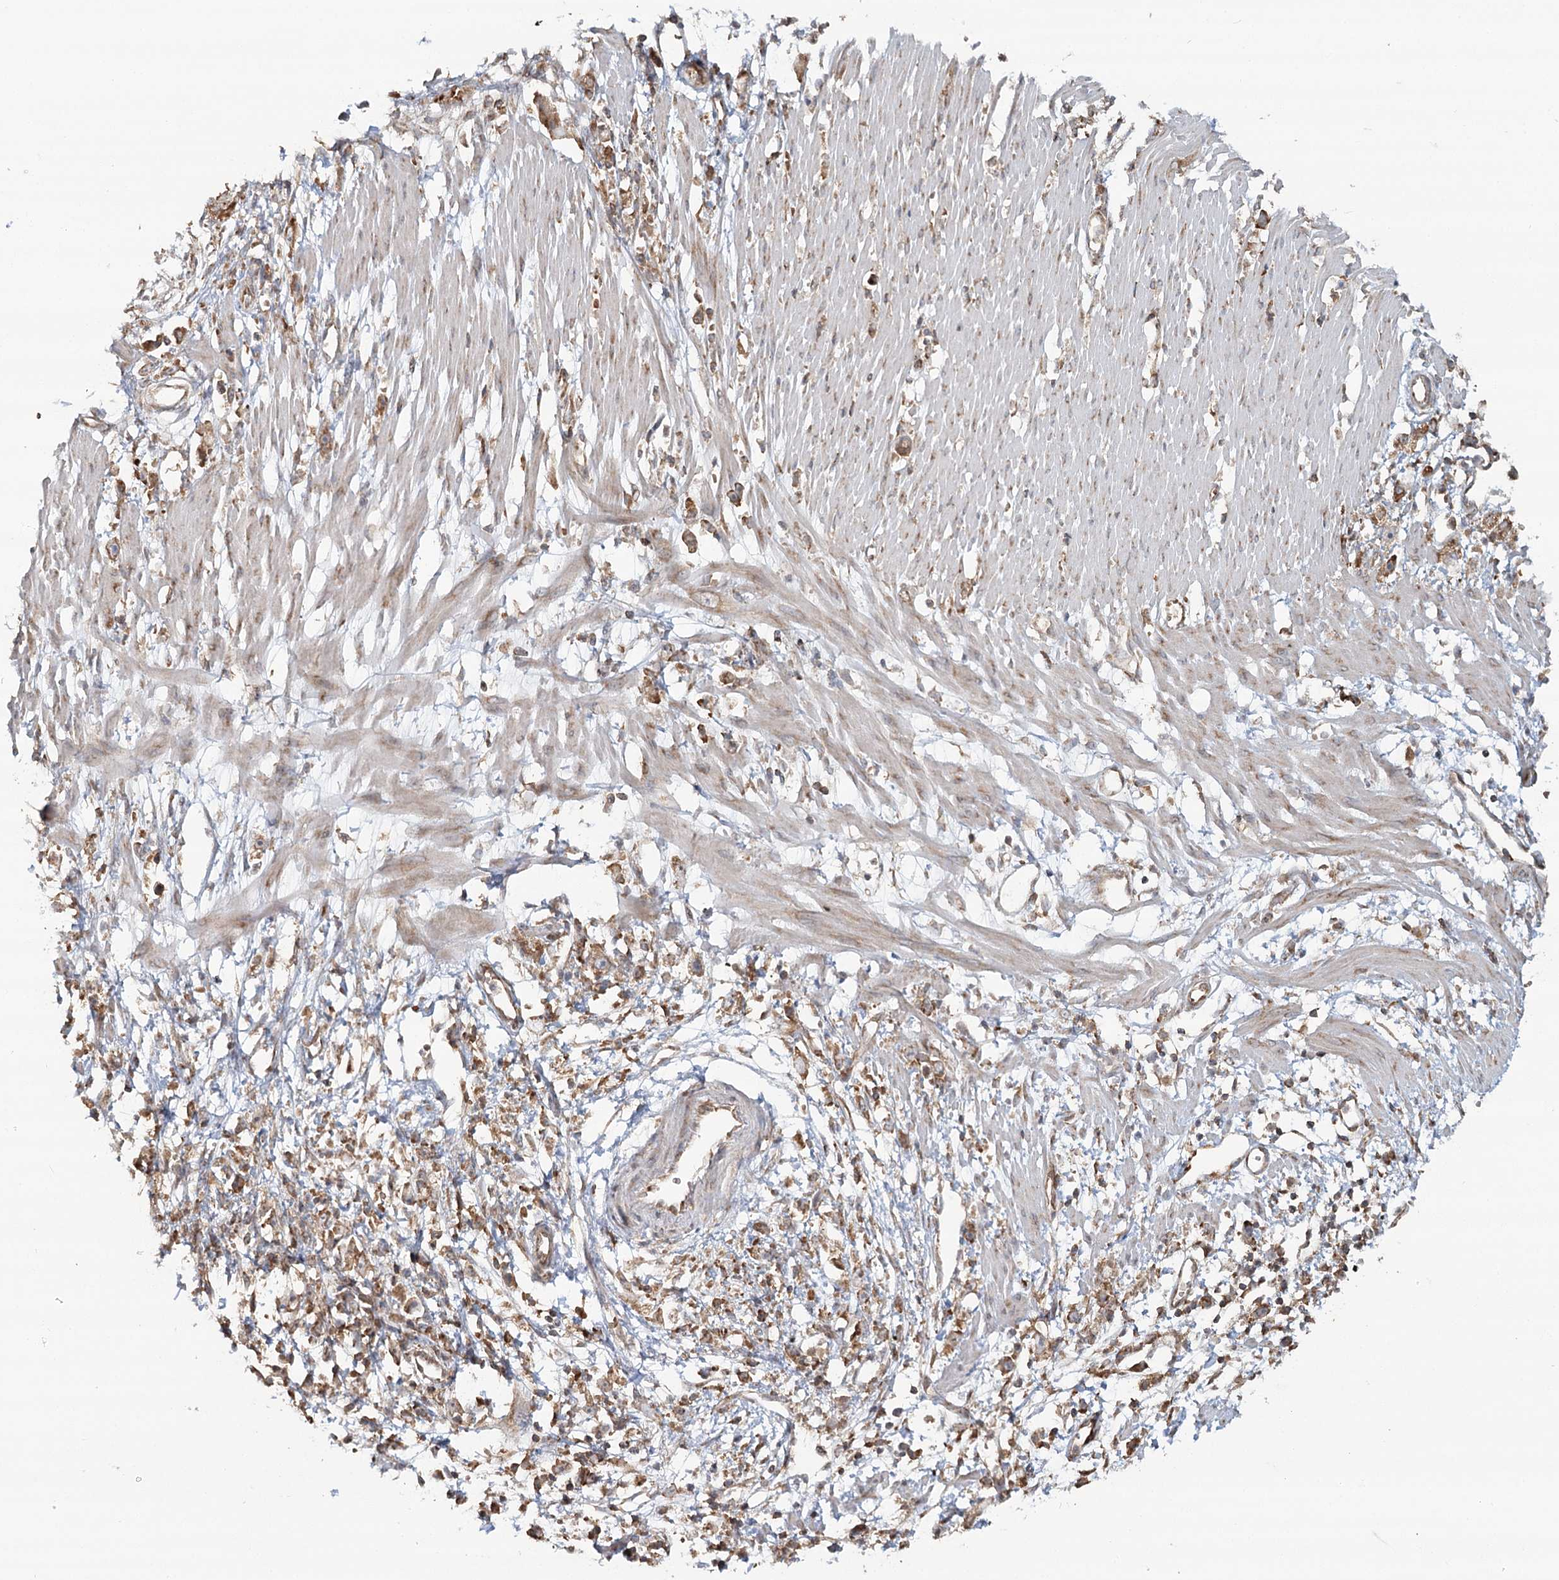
{"staining": {"intensity": "moderate", "quantity": ">75%", "location": "cytoplasmic/membranous"}, "tissue": "stomach cancer", "cell_type": "Tumor cells", "image_type": "cancer", "snomed": [{"axis": "morphology", "description": "Adenocarcinoma, NOS"}, {"axis": "topography", "description": "Stomach"}], "caption": "Immunohistochemistry micrograph of human stomach cancer stained for a protein (brown), which shows medium levels of moderate cytoplasmic/membranous staining in approximately >75% of tumor cells.", "gene": "OTUD4", "patient": {"sex": "female", "age": 59}}